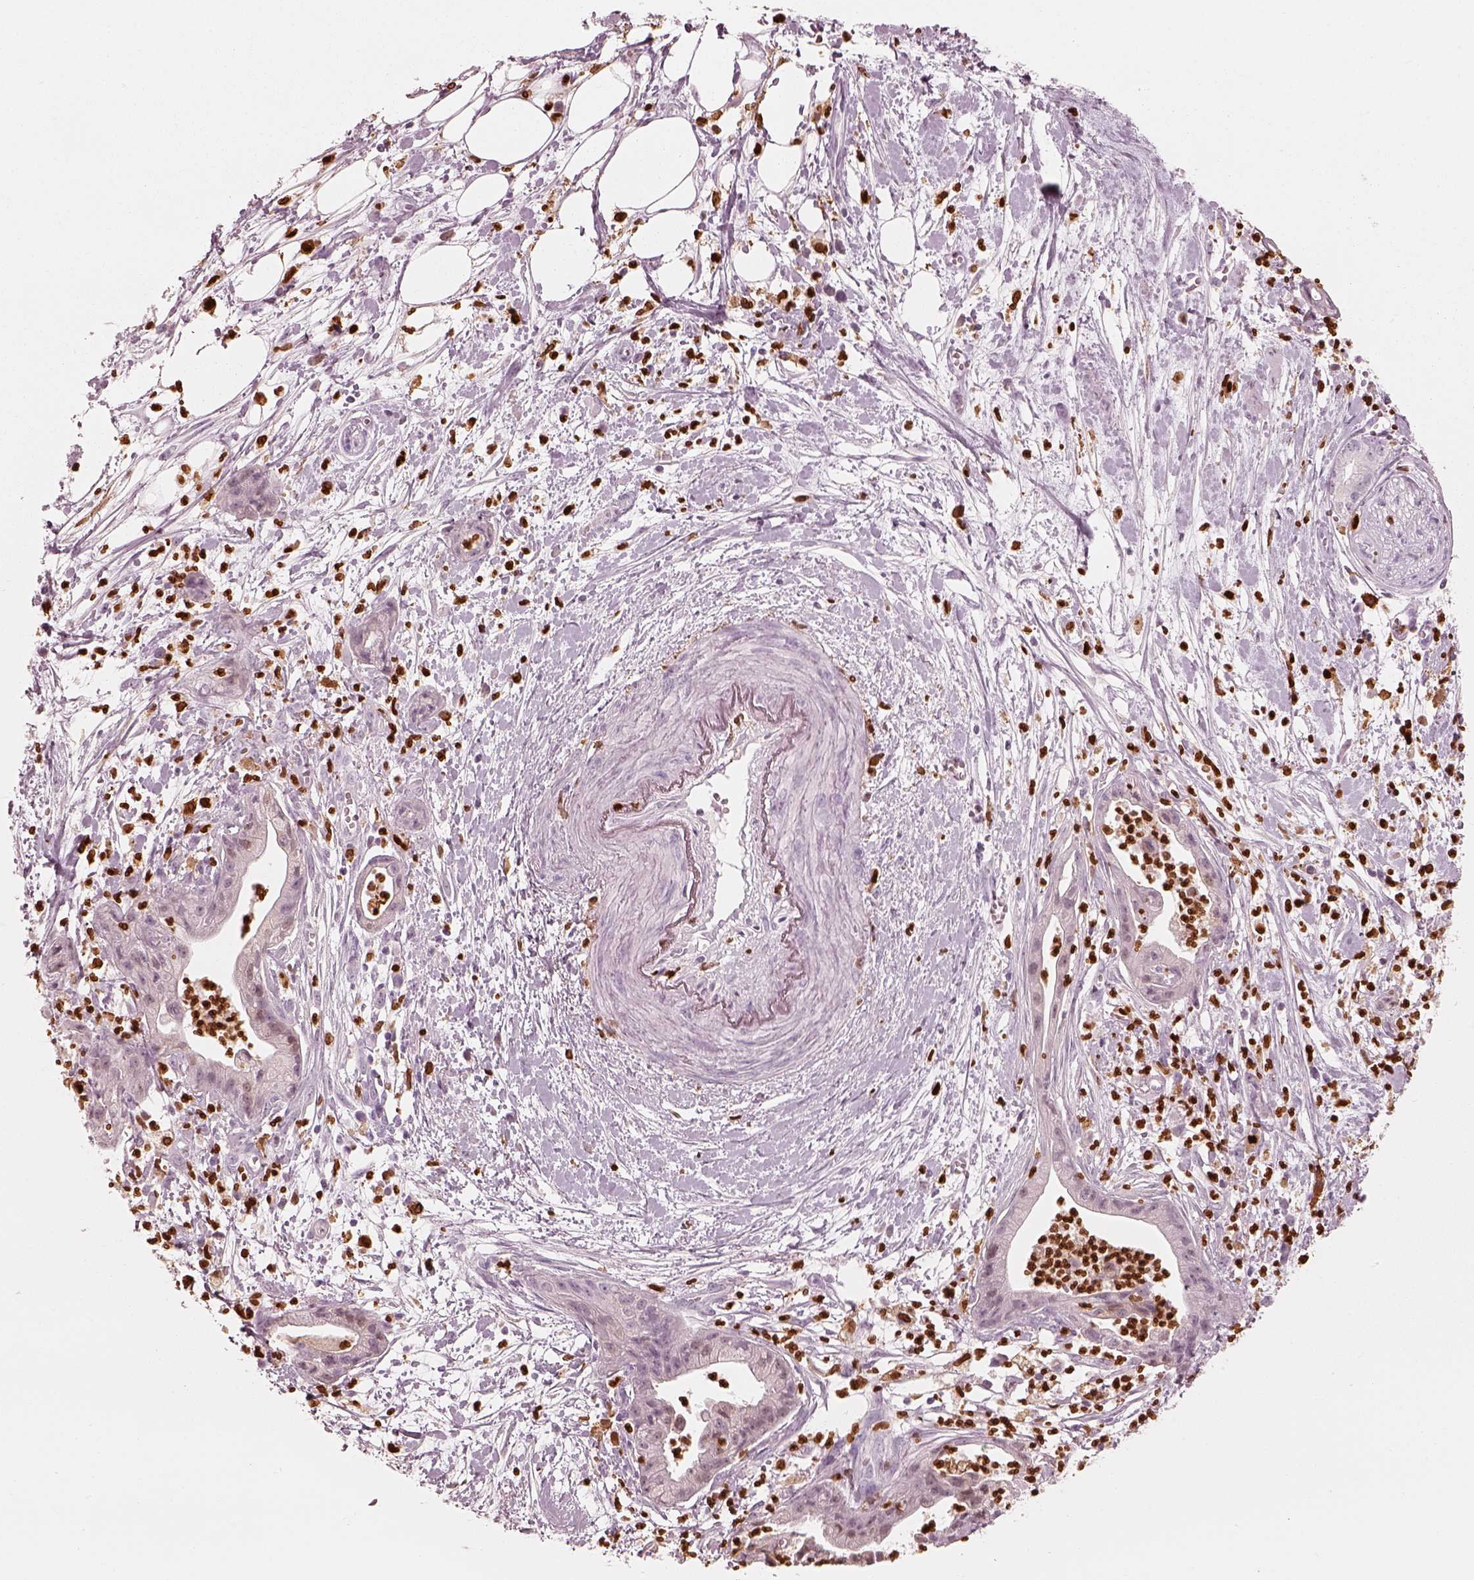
{"staining": {"intensity": "negative", "quantity": "none", "location": "none"}, "tissue": "pancreatic cancer", "cell_type": "Tumor cells", "image_type": "cancer", "snomed": [{"axis": "morphology", "description": "Normal tissue, NOS"}, {"axis": "morphology", "description": "Adenocarcinoma, NOS"}, {"axis": "topography", "description": "Lymph node"}, {"axis": "topography", "description": "Pancreas"}], "caption": "Immunohistochemistry (IHC) photomicrograph of human pancreatic adenocarcinoma stained for a protein (brown), which demonstrates no expression in tumor cells. Nuclei are stained in blue.", "gene": "ALOX5", "patient": {"sex": "female", "age": 58}}